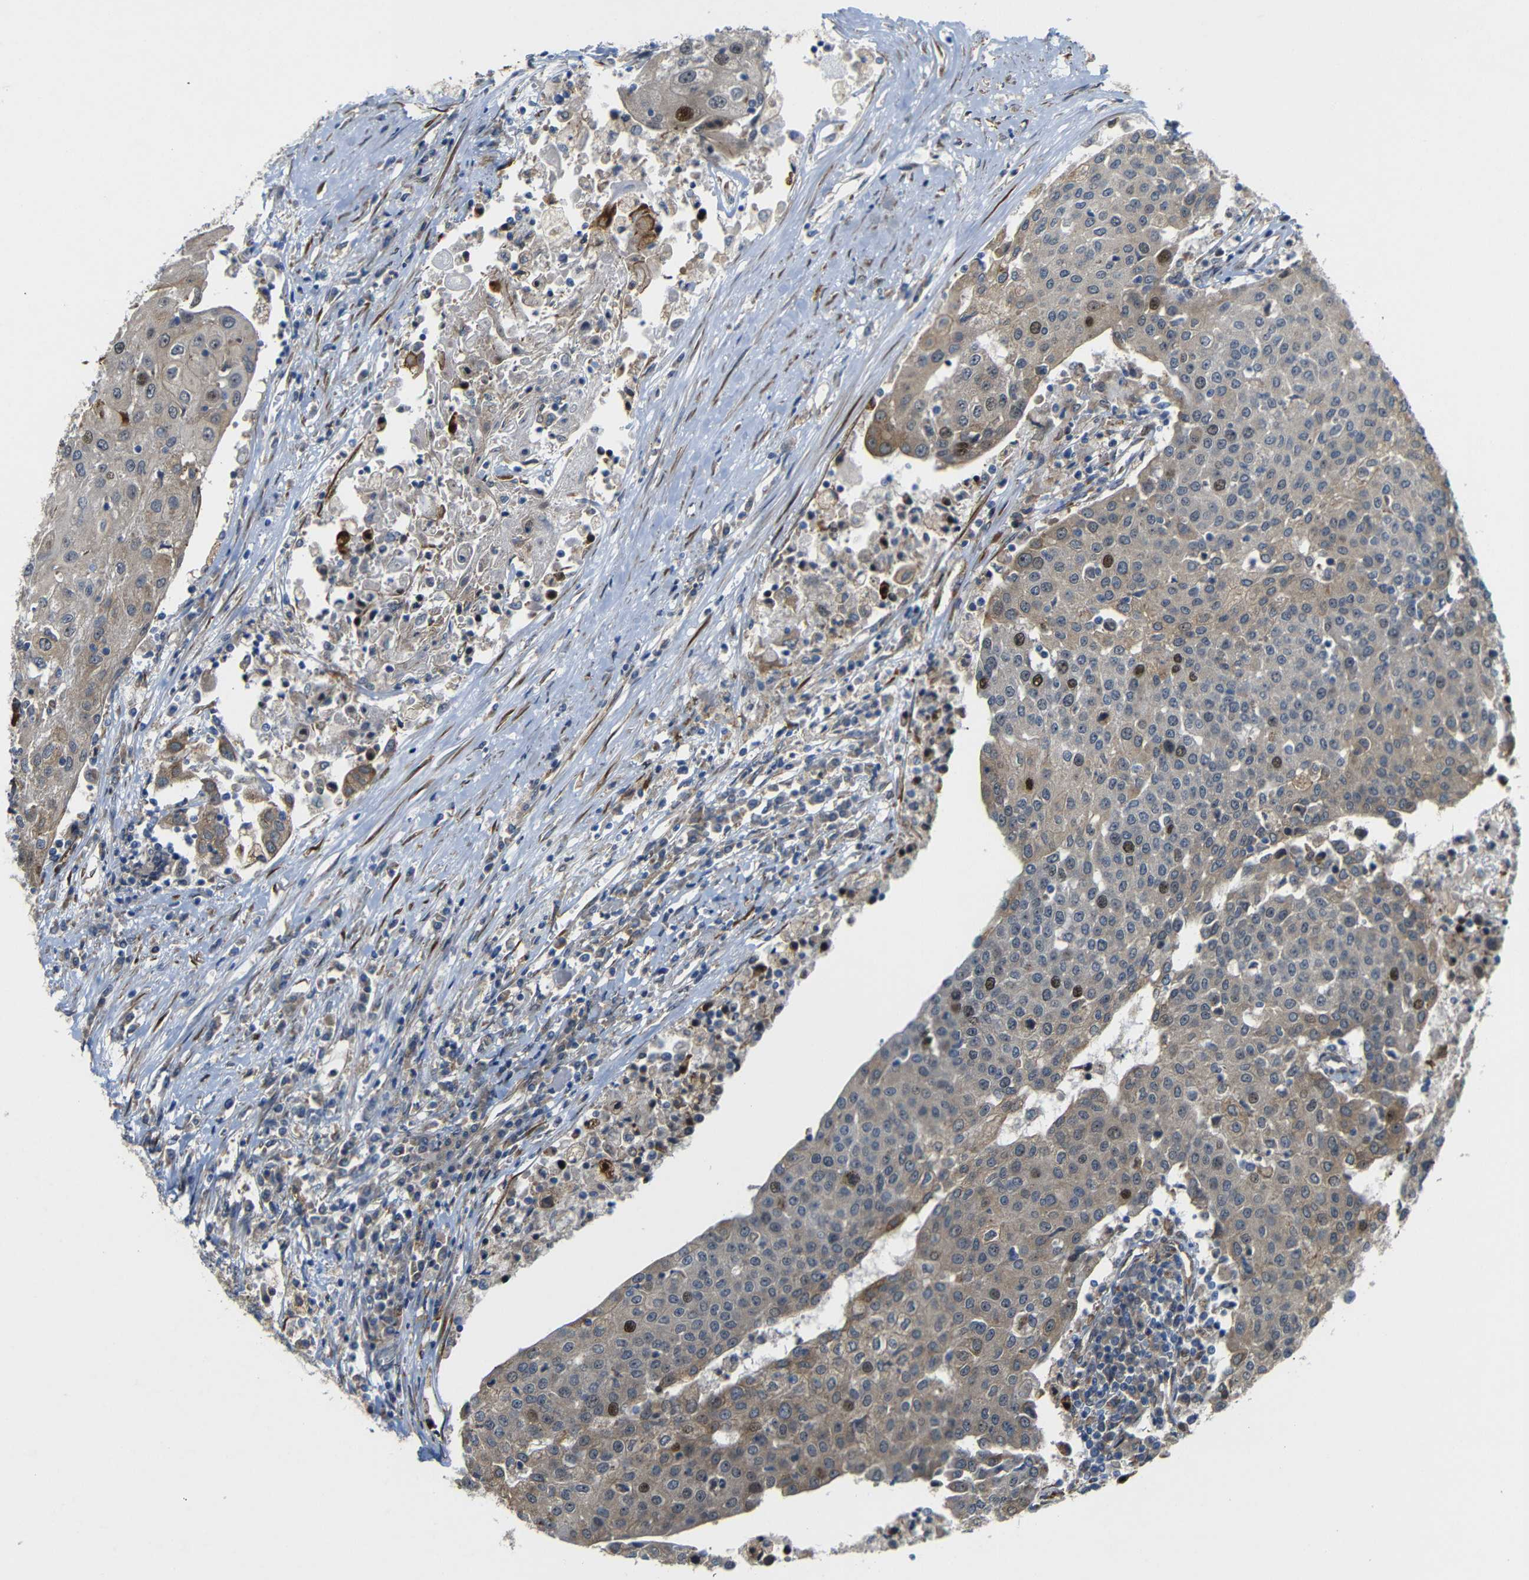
{"staining": {"intensity": "moderate", "quantity": ">75%", "location": "cytoplasmic/membranous,nuclear"}, "tissue": "urothelial cancer", "cell_type": "Tumor cells", "image_type": "cancer", "snomed": [{"axis": "morphology", "description": "Urothelial carcinoma, High grade"}, {"axis": "topography", "description": "Urinary bladder"}], "caption": "A brown stain labels moderate cytoplasmic/membranous and nuclear expression of a protein in urothelial cancer tumor cells.", "gene": "P3H2", "patient": {"sex": "female", "age": 85}}